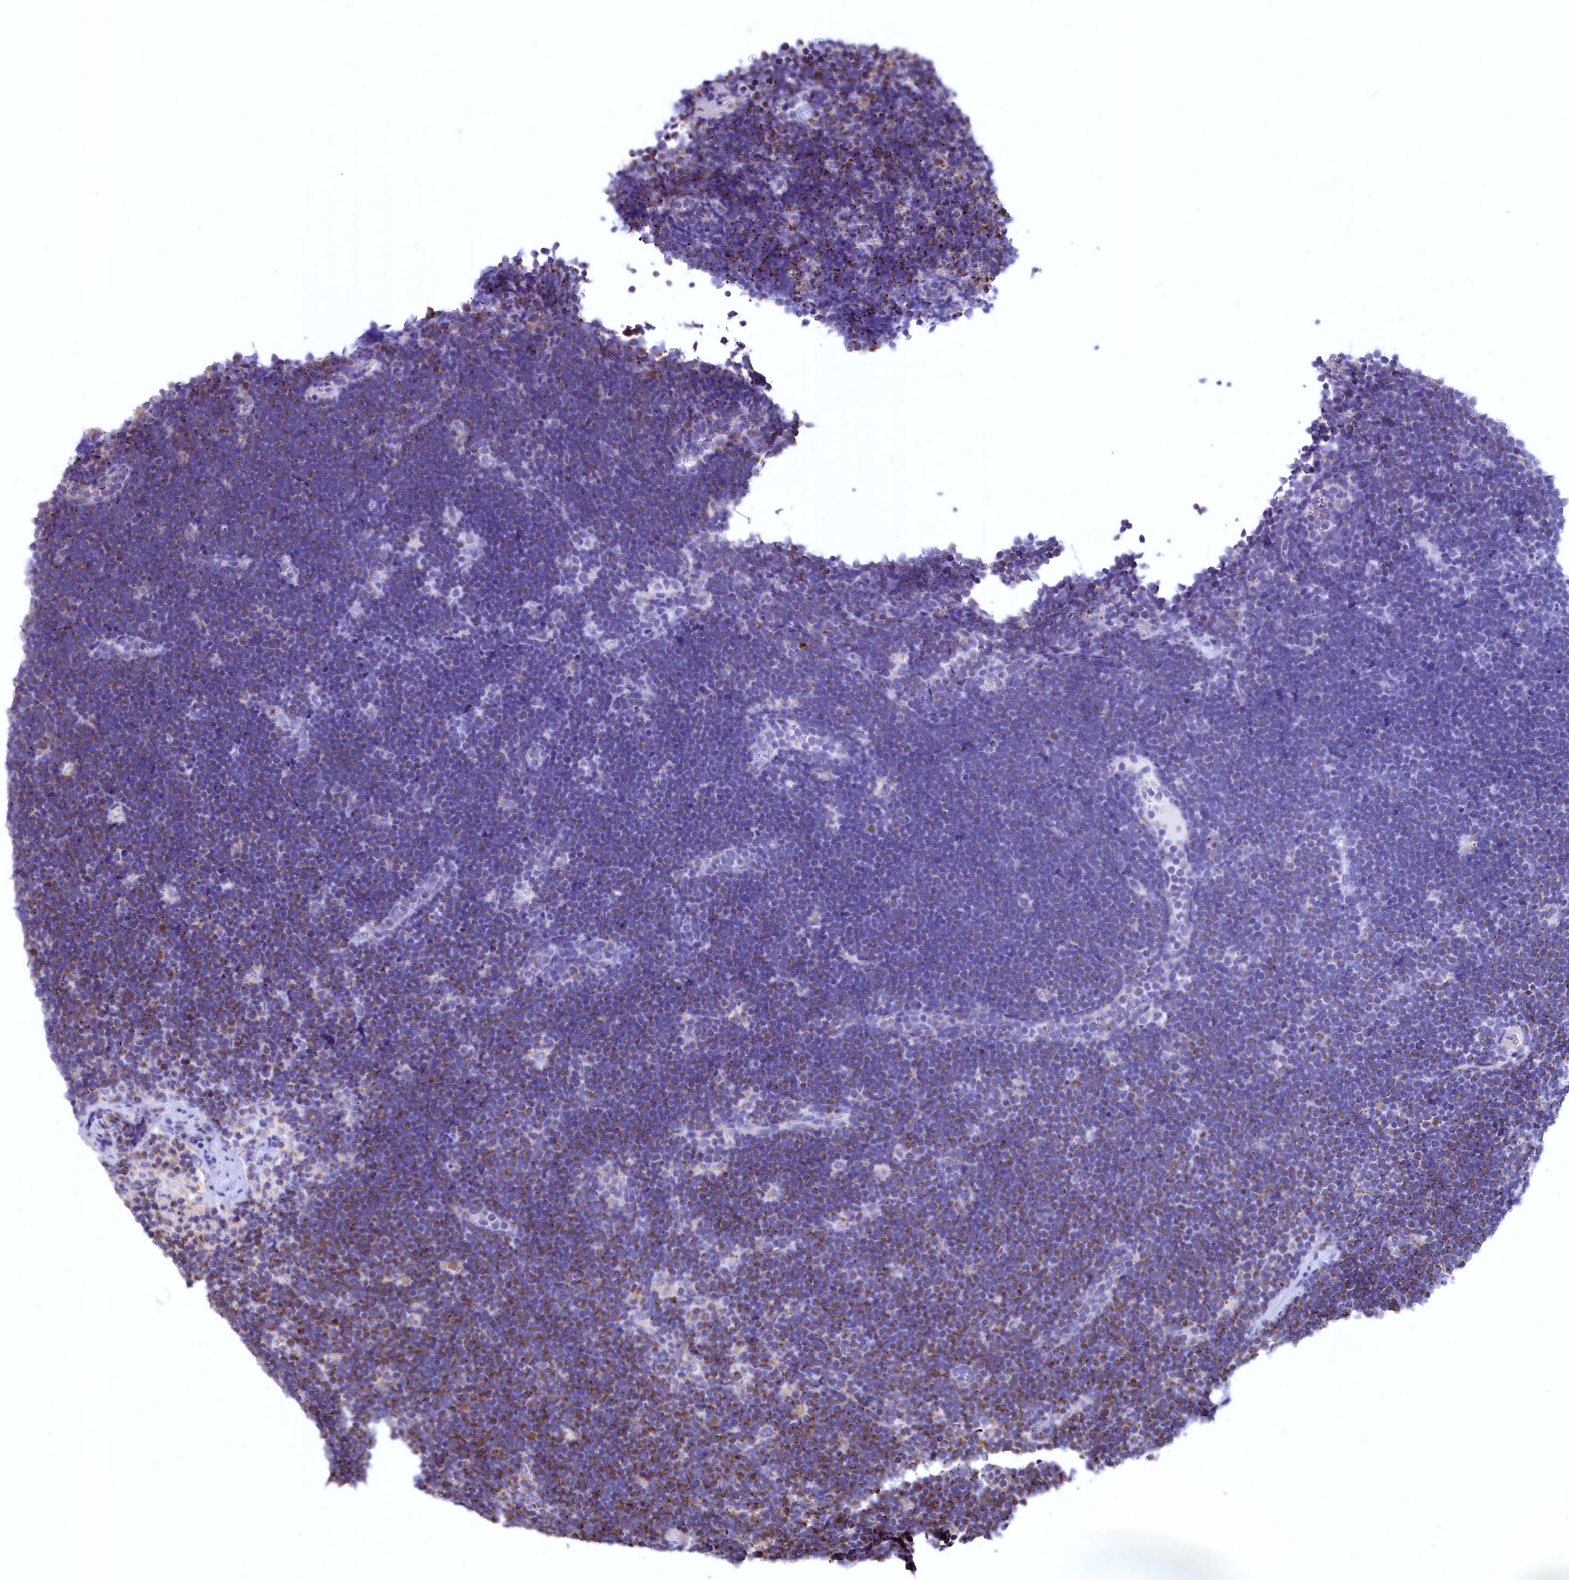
{"staining": {"intensity": "moderate", "quantity": "25%-75%", "location": "cytoplasmic/membranous"}, "tissue": "lymphoma", "cell_type": "Tumor cells", "image_type": "cancer", "snomed": [{"axis": "morphology", "description": "Malignant lymphoma, non-Hodgkin's type, High grade"}, {"axis": "topography", "description": "Lymph node"}], "caption": "IHC of lymphoma exhibits medium levels of moderate cytoplasmic/membranous expression in approximately 25%-75% of tumor cells.", "gene": "COX17", "patient": {"sex": "male", "age": 13}}